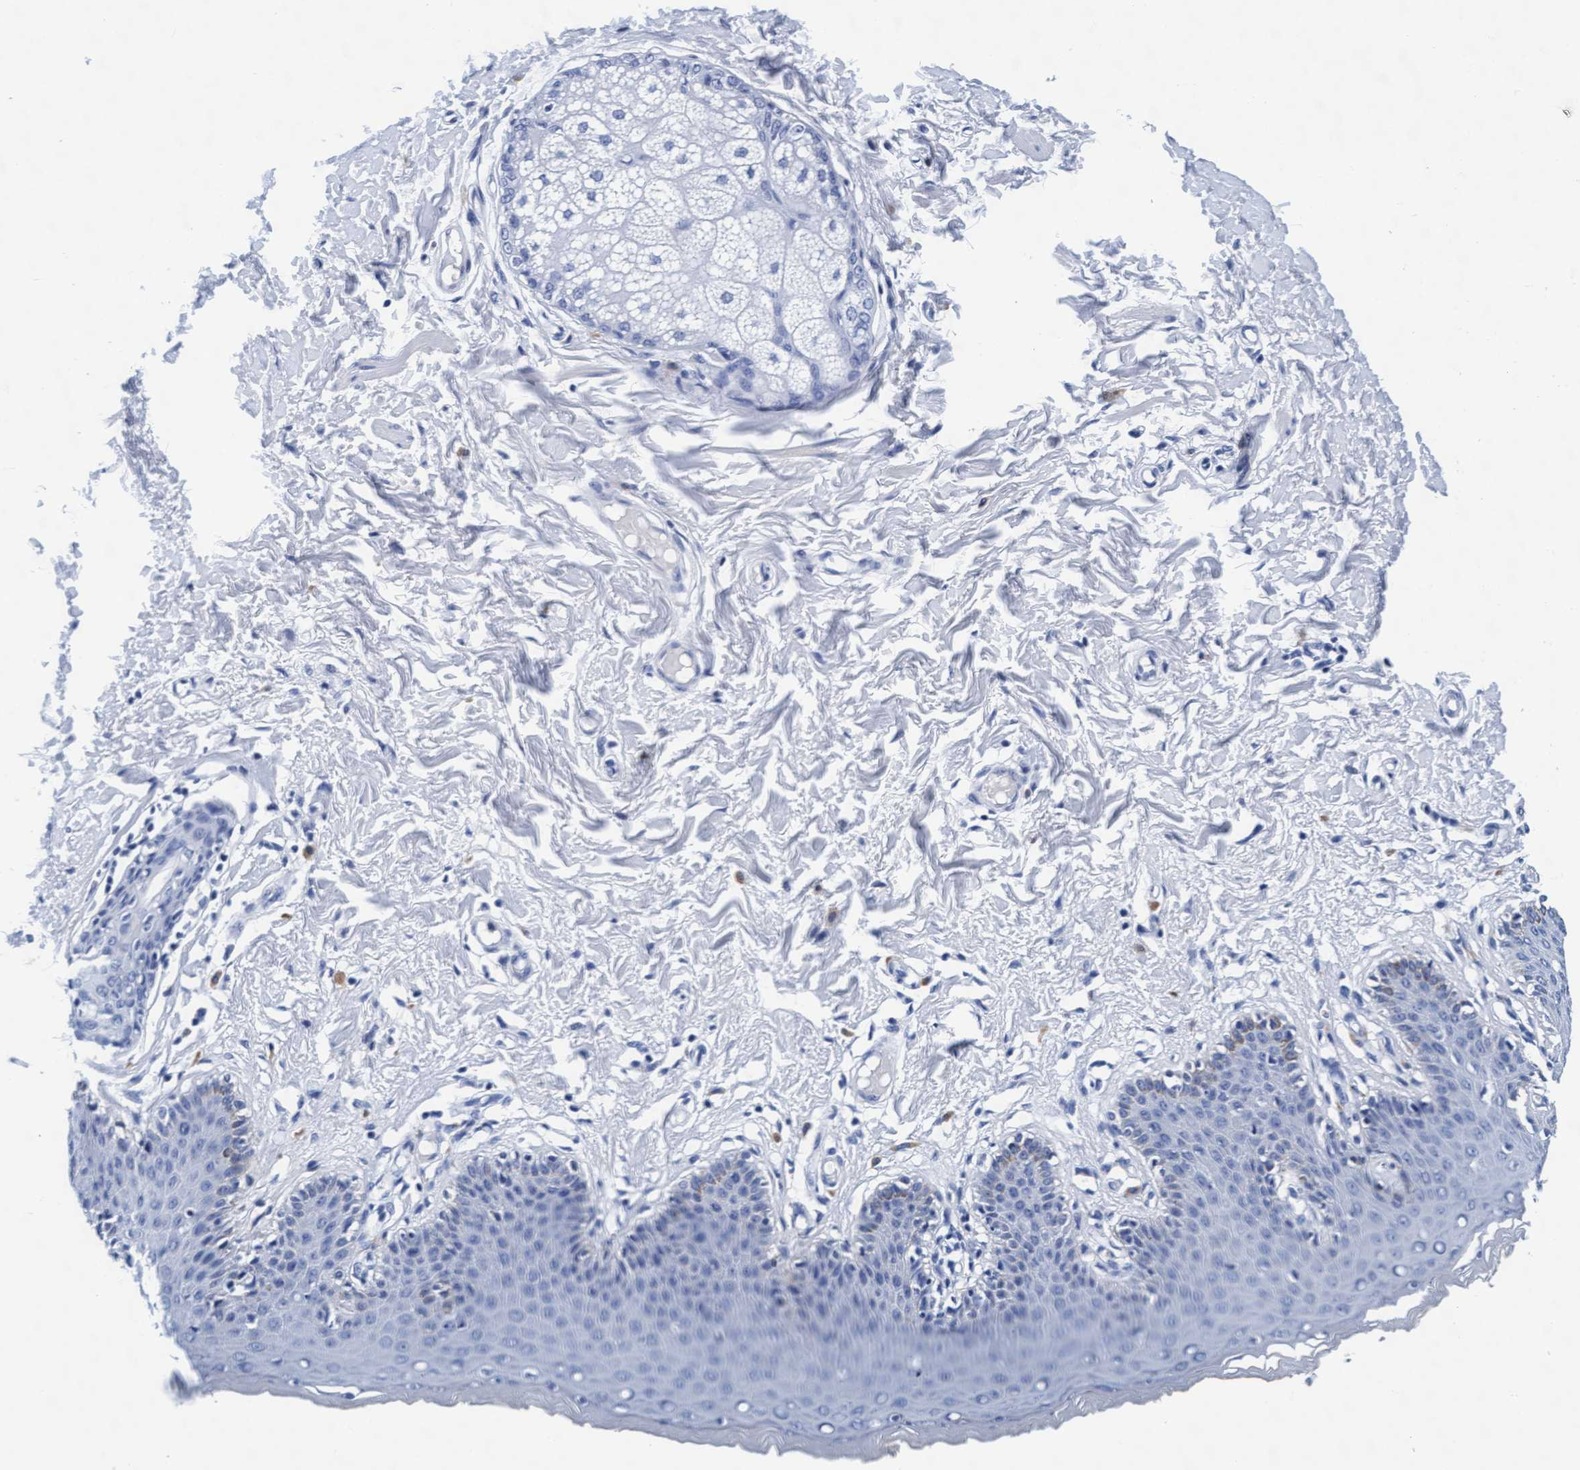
{"staining": {"intensity": "moderate", "quantity": "<25%", "location": "cytoplasmic/membranous"}, "tissue": "skin", "cell_type": "Epidermal cells", "image_type": "normal", "snomed": [{"axis": "morphology", "description": "Normal tissue, NOS"}, {"axis": "topography", "description": "Vulva"}], "caption": "Immunohistochemistry (IHC) of normal human skin exhibits low levels of moderate cytoplasmic/membranous expression in approximately <25% of epidermal cells.", "gene": "ARSG", "patient": {"sex": "female", "age": 66}}